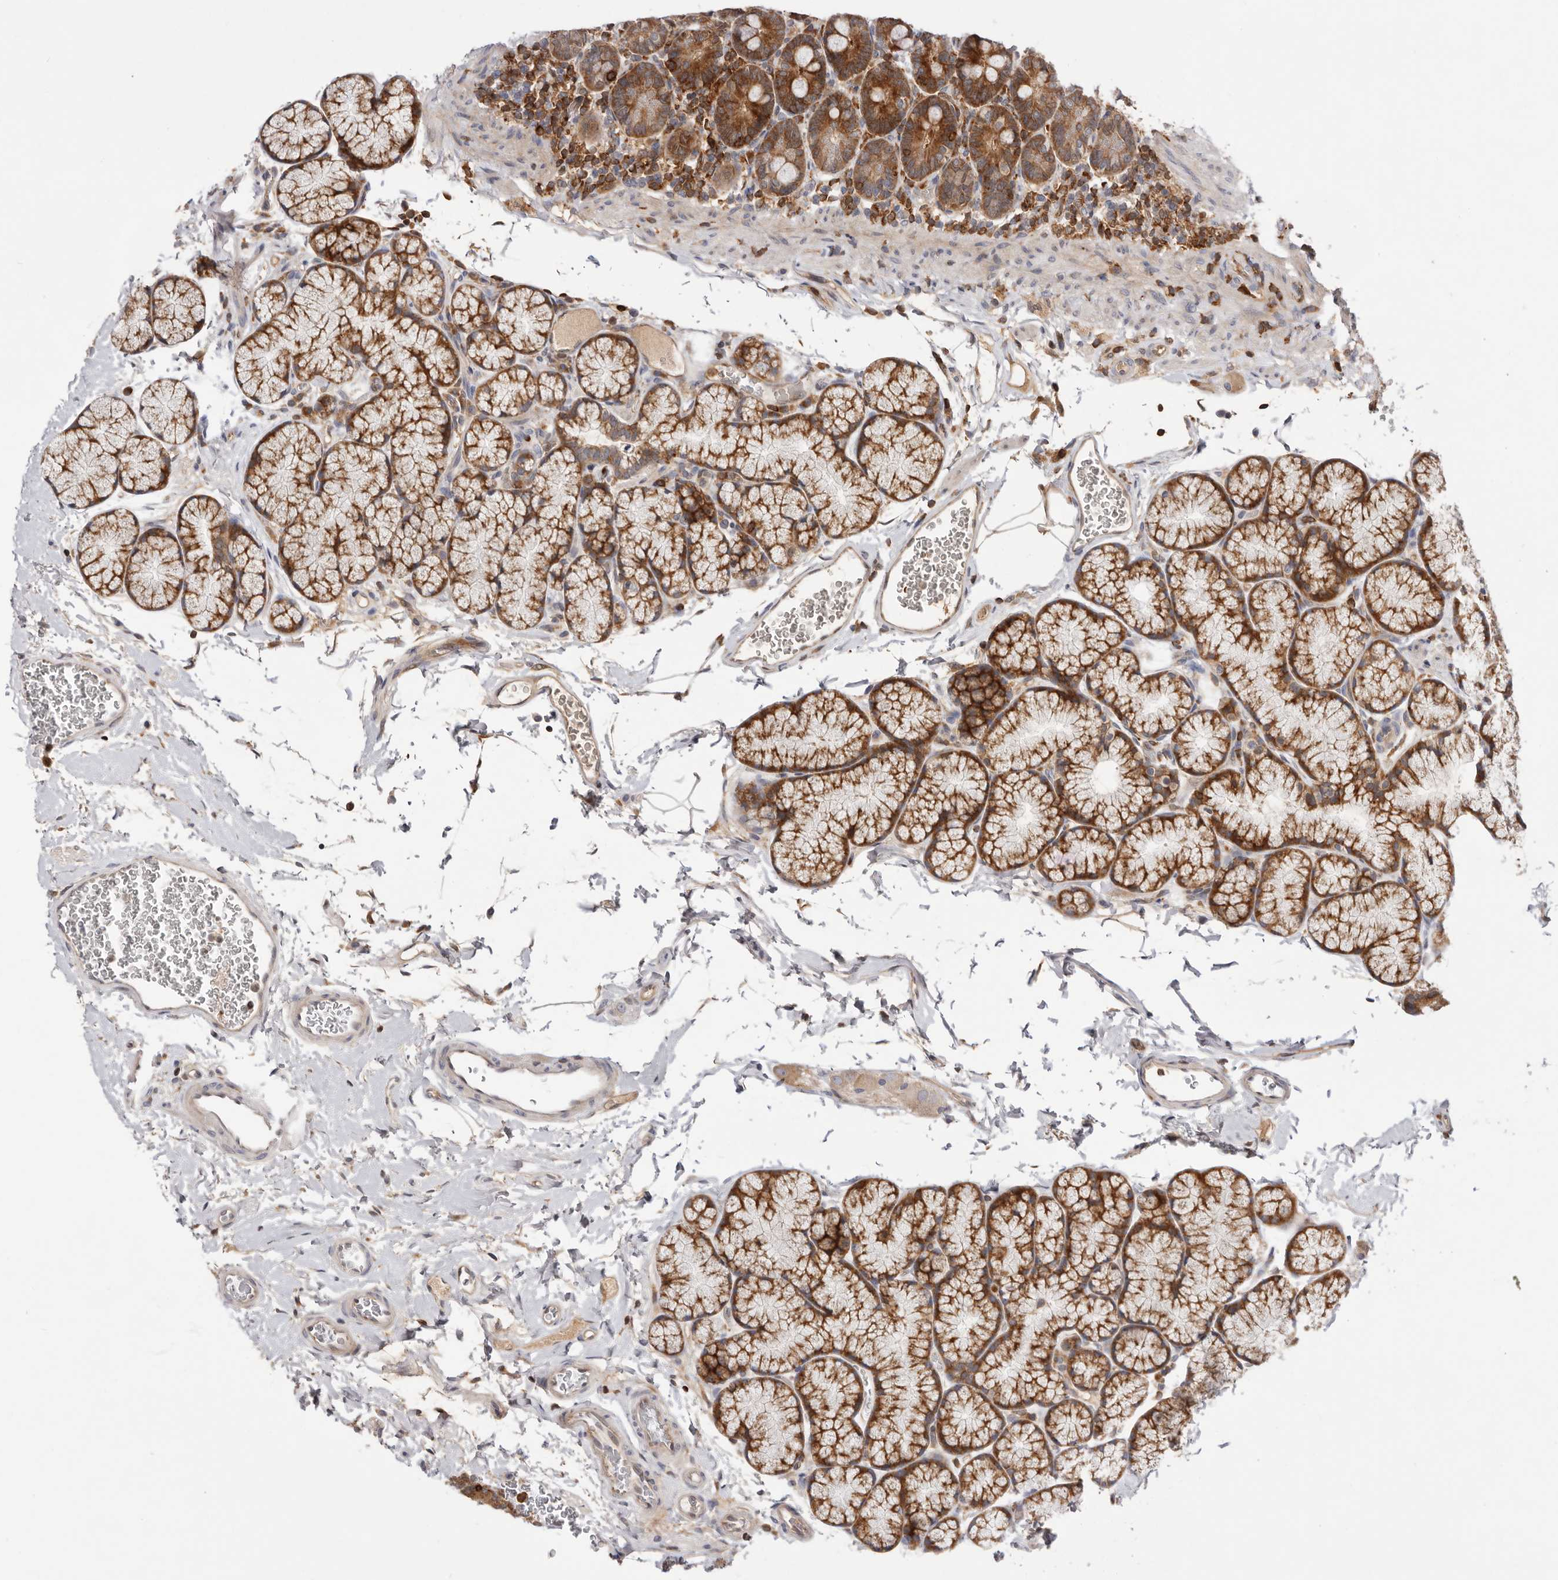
{"staining": {"intensity": "moderate", "quantity": ">75%", "location": "cytoplasmic/membranous"}, "tissue": "duodenum", "cell_type": "Glandular cells", "image_type": "normal", "snomed": [{"axis": "morphology", "description": "Normal tissue, NOS"}, {"axis": "topography", "description": "Duodenum"}], "caption": "High-magnification brightfield microscopy of benign duodenum stained with DAB (brown) and counterstained with hematoxylin (blue). glandular cells exhibit moderate cytoplasmic/membranous staining is present in approximately>75% of cells. (DAB (3,3'-diaminobenzidine) IHC, brown staining for protein, blue staining for nuclei).", "gene": "RNF213", "patient": {"sex": "male", "age": 35}}